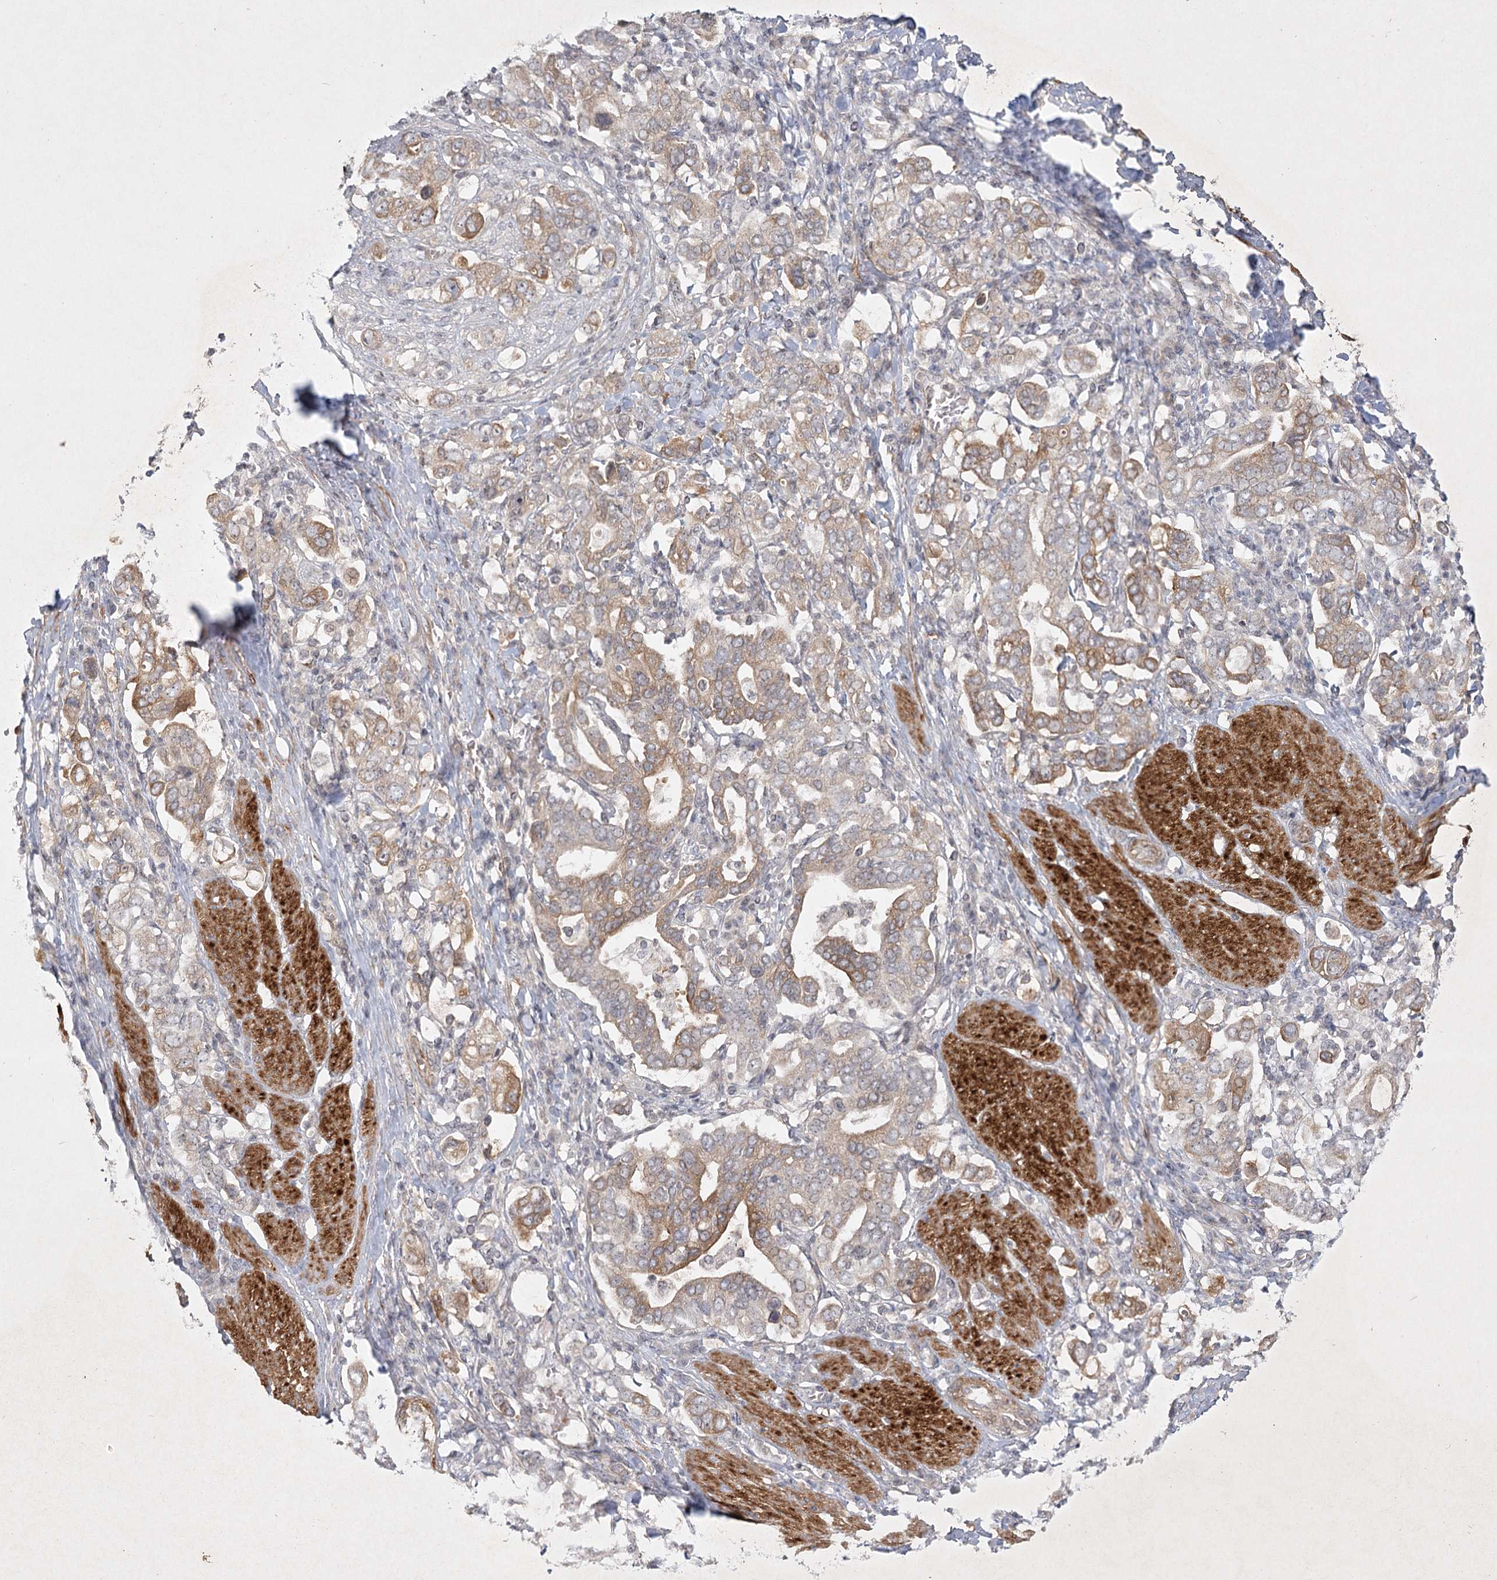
{"staining": {"intensity": "weak", "quantity": ">75%", "location": "cytoplasmic/membranous"}, "tissue": "stomach cancer", "cell_type": "Tumor cells", "image_type": "cancer", "snomed": [{"axis": "morphology", "description": "Adenocarcinoma, NOS"}, {"axis": "topography", "description": "Stomach, upper"}], "caption": "Immunohistochemical staining of human stomach adenocarcinoma reveals low levels of weak cytoplasmic/membranous protein expression in about >75% of tumor cells.", "gene": "SH2D3A", "patient": {"sex": "male", "age": 62}}